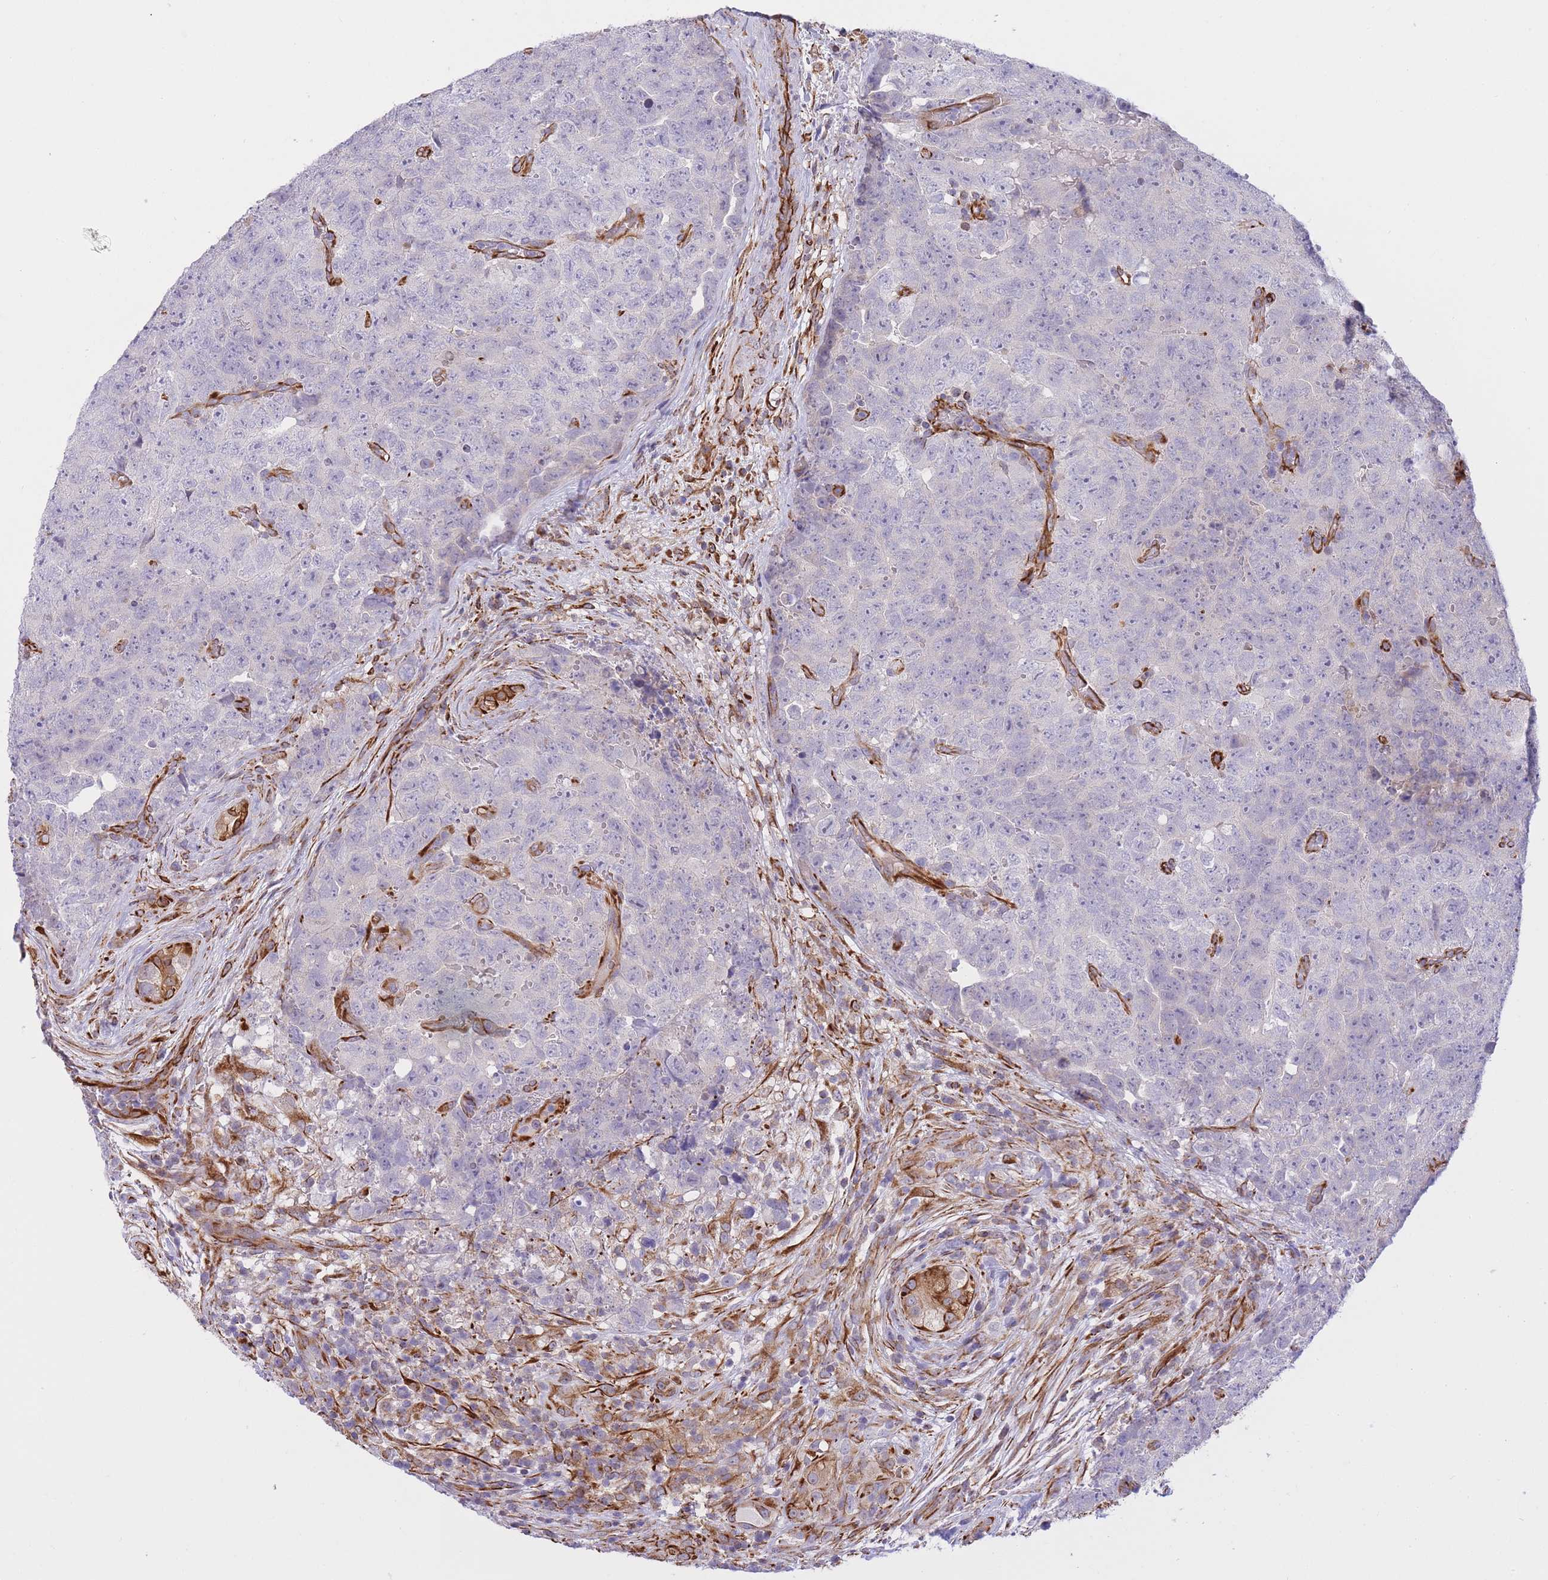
{"staining": {"intensity": "negative", "quantity": "none", "location": "none"}, "tissue": "testis cancer", "cell_type": "Tumor cells", "image_type": "cancer", "snomed": [{"axis": "morphology", "description": "Seminoma, NOS"}, {"axis": "morphology", "description": "Teratoma, malignant, NOS"}, {"axis": "topography", "description": "Testis"}], "caption": "Photomicrograph shows no significant protein staining in tumor cells of seminoma (testis). (DAB (3,3'-diaminobenzidine) immunohistochemistry (IHC), high magnification).", "gene": "ECPAS", "patient": {"sex": "male", "age": 34}}